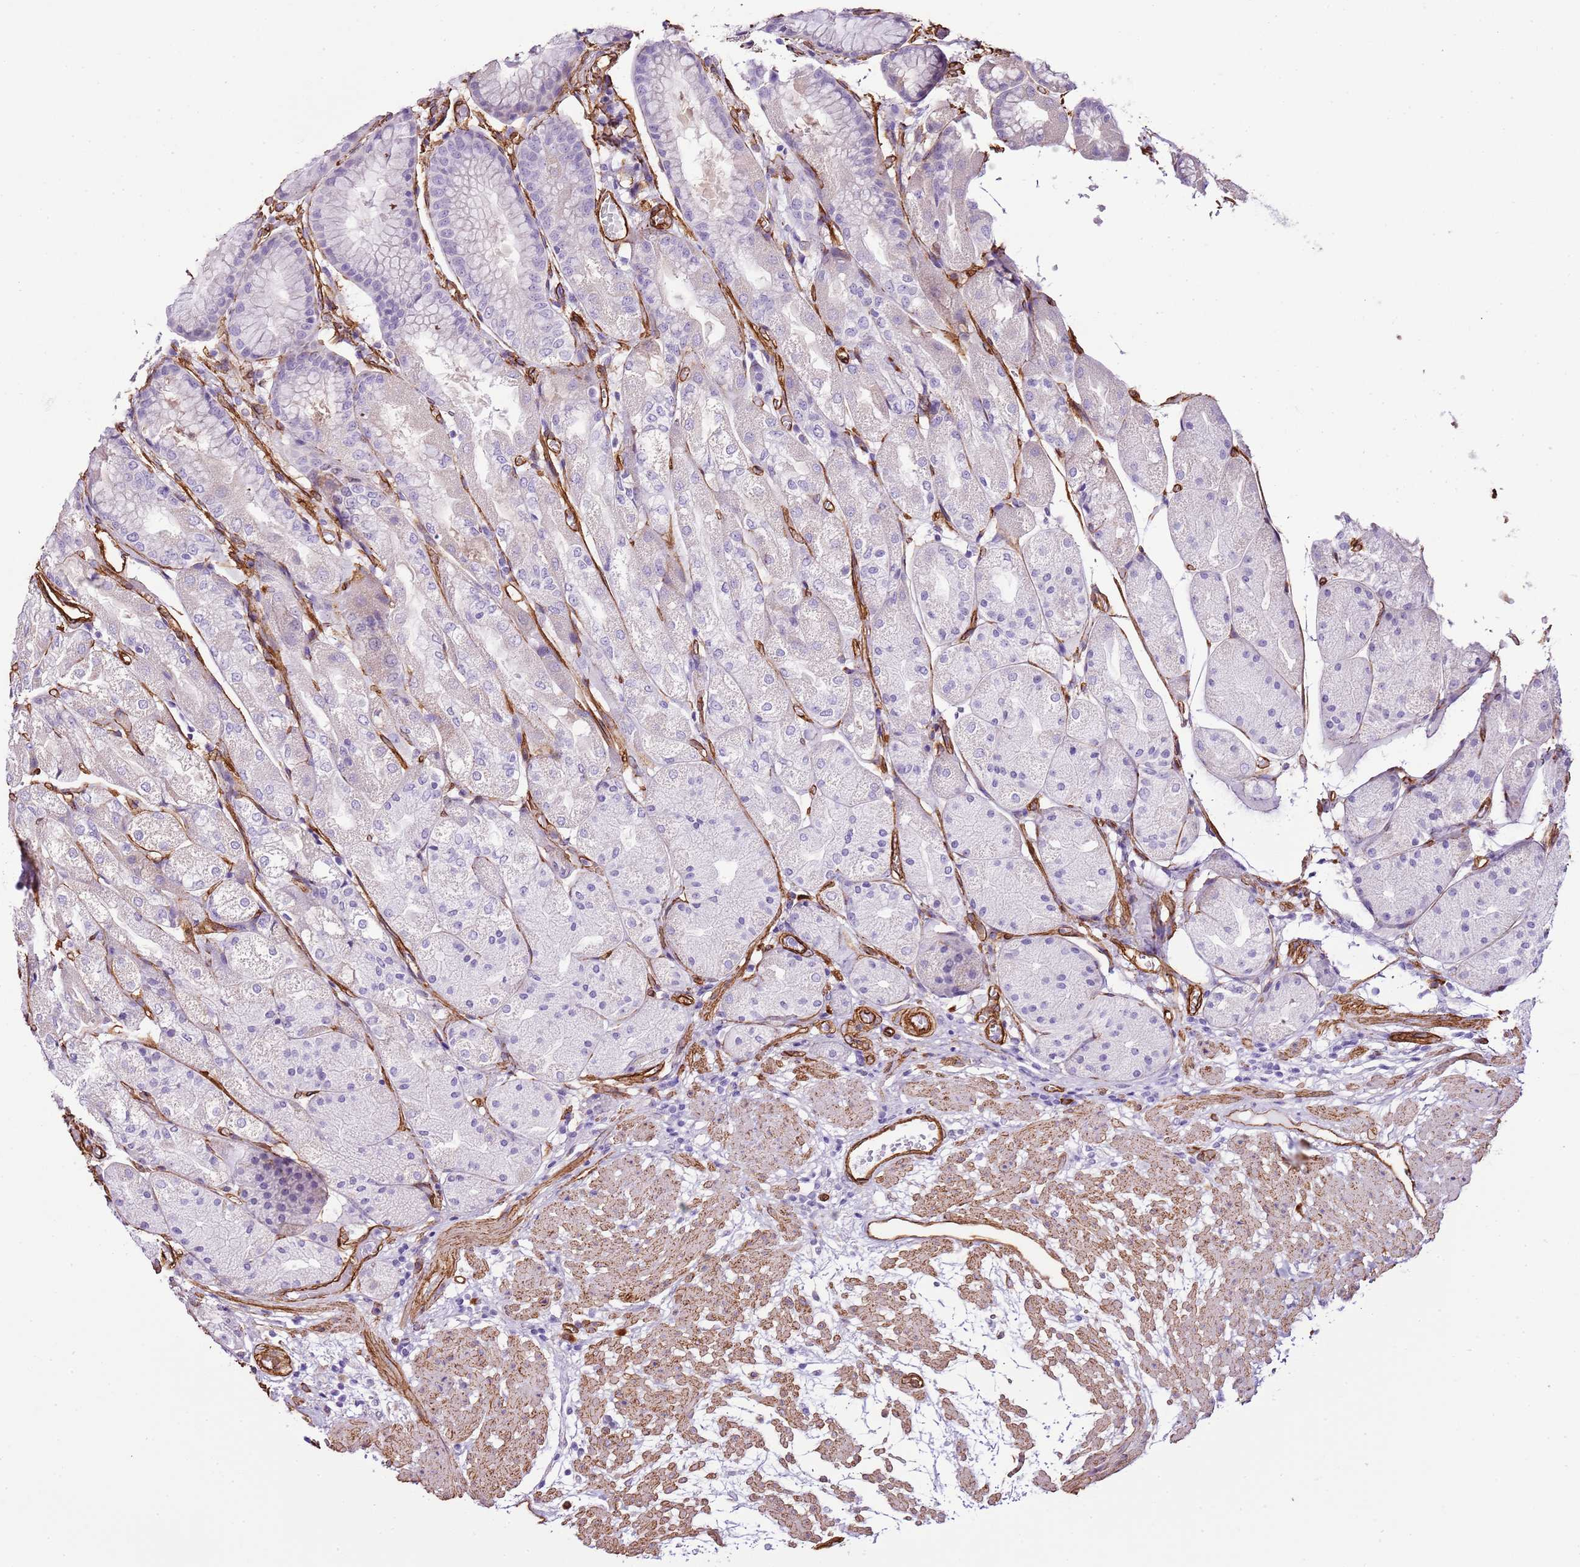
{"staining": {"intensity": "negative", "quantity": "none", "location": "none"}, "tissue": "stomach", "cell_type": "Glandular cells", "image_type": "normal", "snomed": [{"axis": "morphology", "description": "Normal tissue, NOS"}, {"axis": "topography", "description": "Stomach, upper"}], "caption": "Human stomach stained for a protein using immunohistochemistry reveals no expression in glandular cells.", "gene": "CTDSPL", "patient": {"sex": "male", "age": 72}}